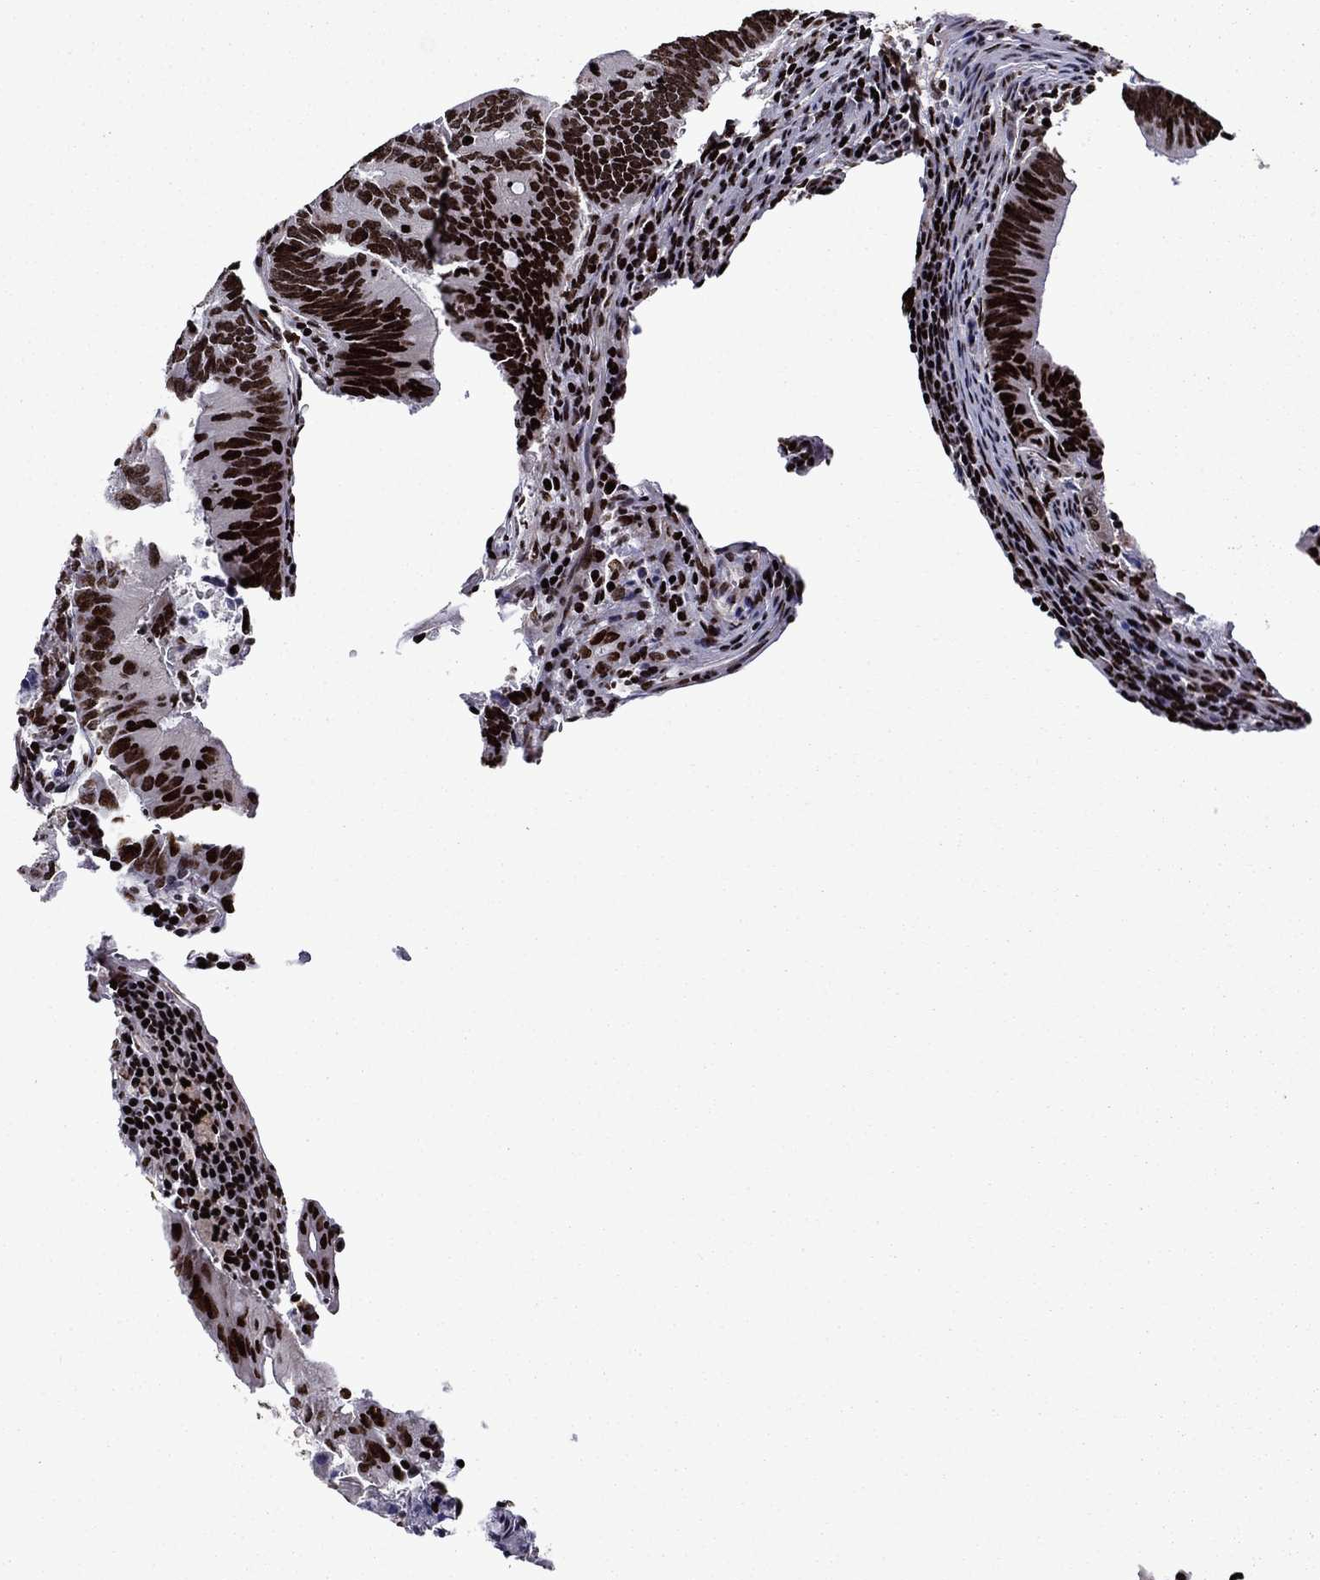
{"staining": {"intensity": "strong", "quantity": ">75%", "location": "nuclear"}, "tissue": "colorectal cancer", "cell_type": "Tumor cells", "image_type": "cancer", "snomed": [{"axis": "morphology", "description": "Adenocarcinoma, NOS"}, {"axis": "topography", "description": "Colon"}], "caption": "The histopathology image shows immunohistochemical staining of colorectal adenocarcinoma. There is strong nuclear staining is seen in about >75% of tumor cells.", "gene": "LIMK1", "patient": {"sex": "female", "age": 87}}